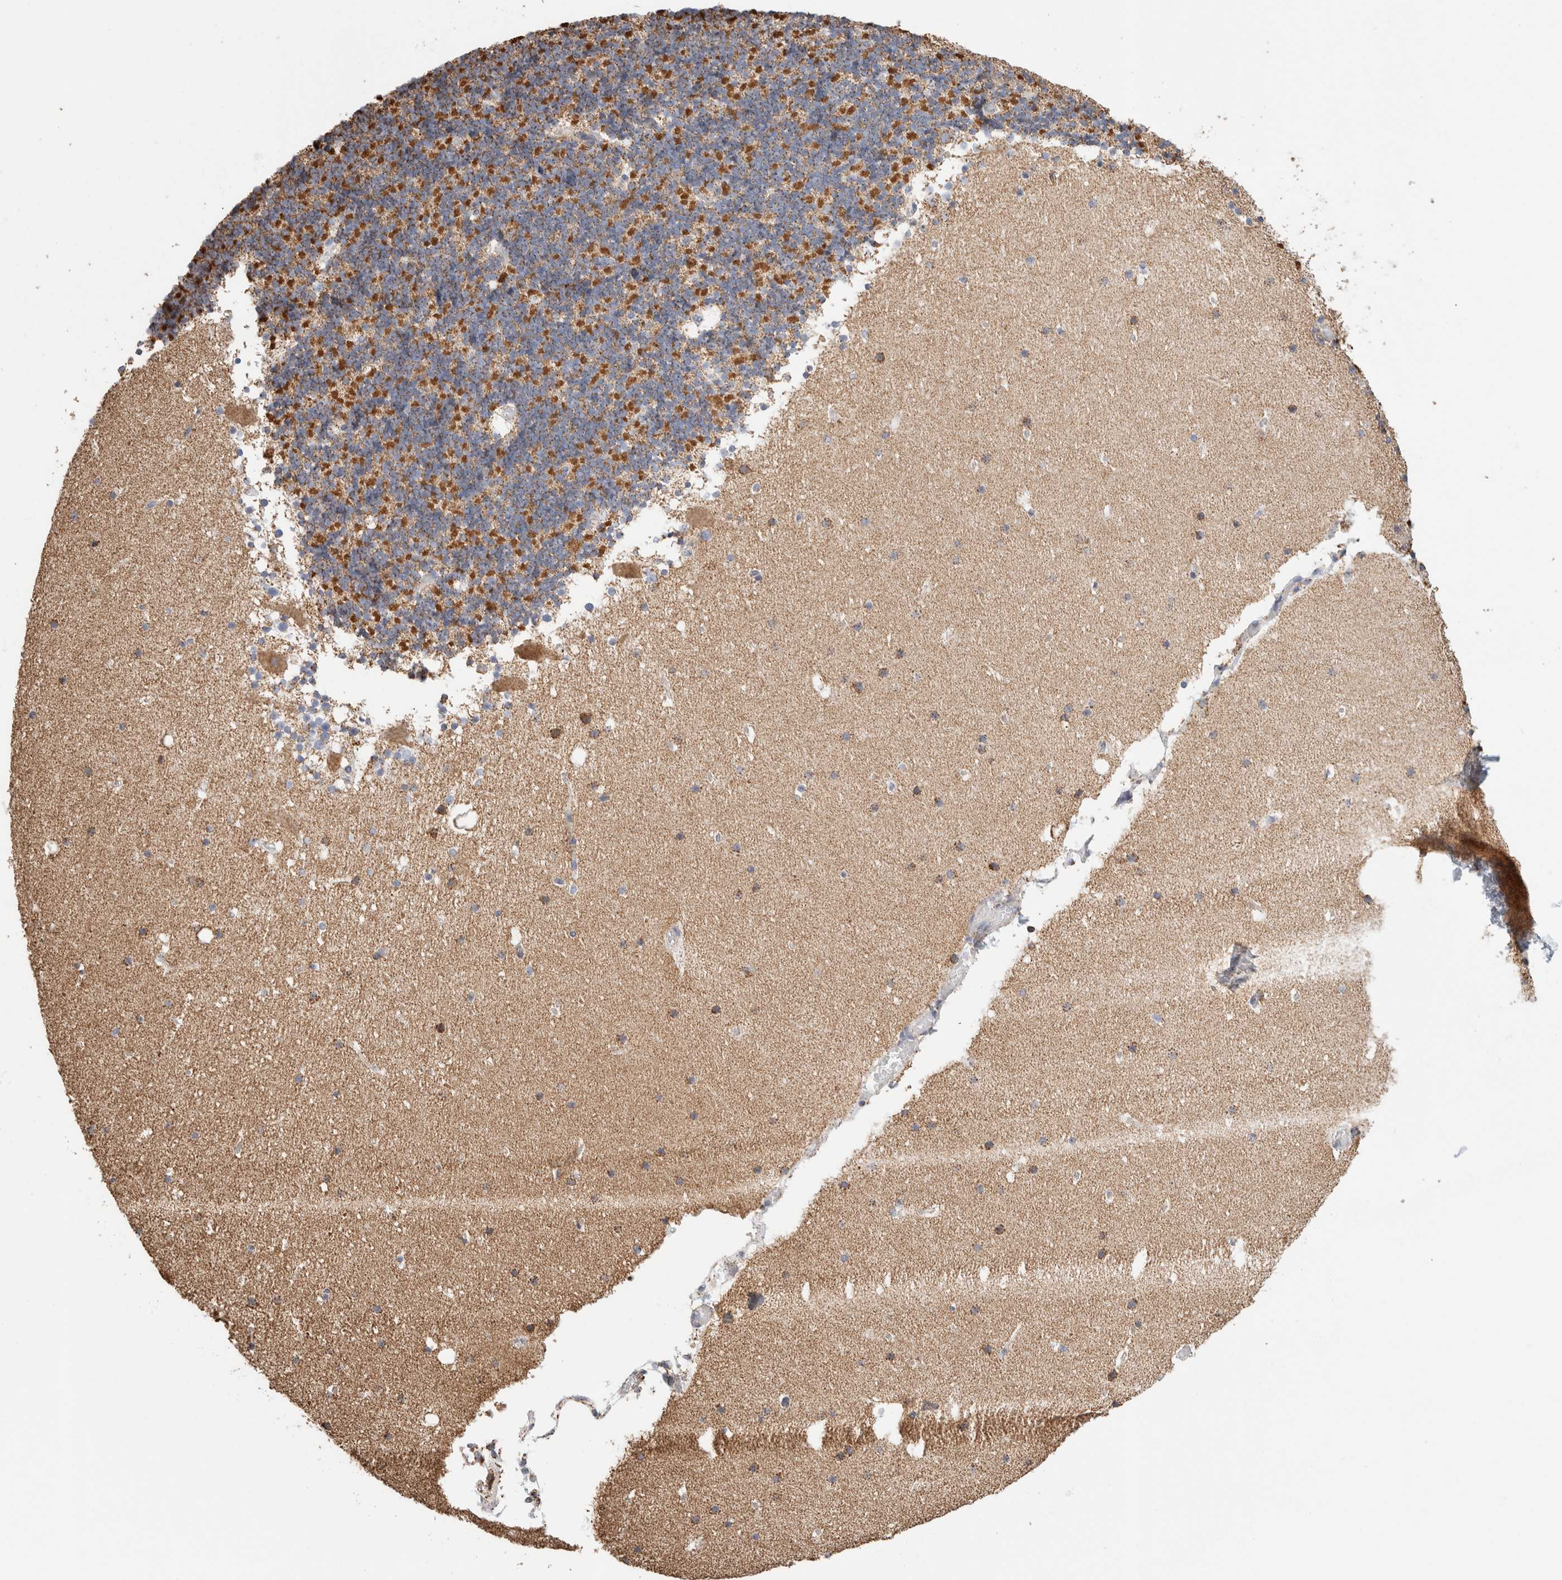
{"staining": {"intensity": "moderate", "quantity": "25%-75%", "location": "cytoplasmic/membranous"}, "tissue": "cerebellum", "cell_type": "Cells in granular layer", "image_type": "normal", "snomed": [{"axis": "morphology", "description": "Normal tissue, NOS"}, {"axis": "topography", "description": "Cerebellum"}], "caption": "Cells in granular layer exhibit medium levels of moderate cytoplasmic/membranous expression in about 25%-75% of cells in benign human cerebellum. Ihc stains the protein of interest in brown and the nuclei are stained blue.", "gene": "C1QBP", "patient": {"sex": "male", "age": 57}}